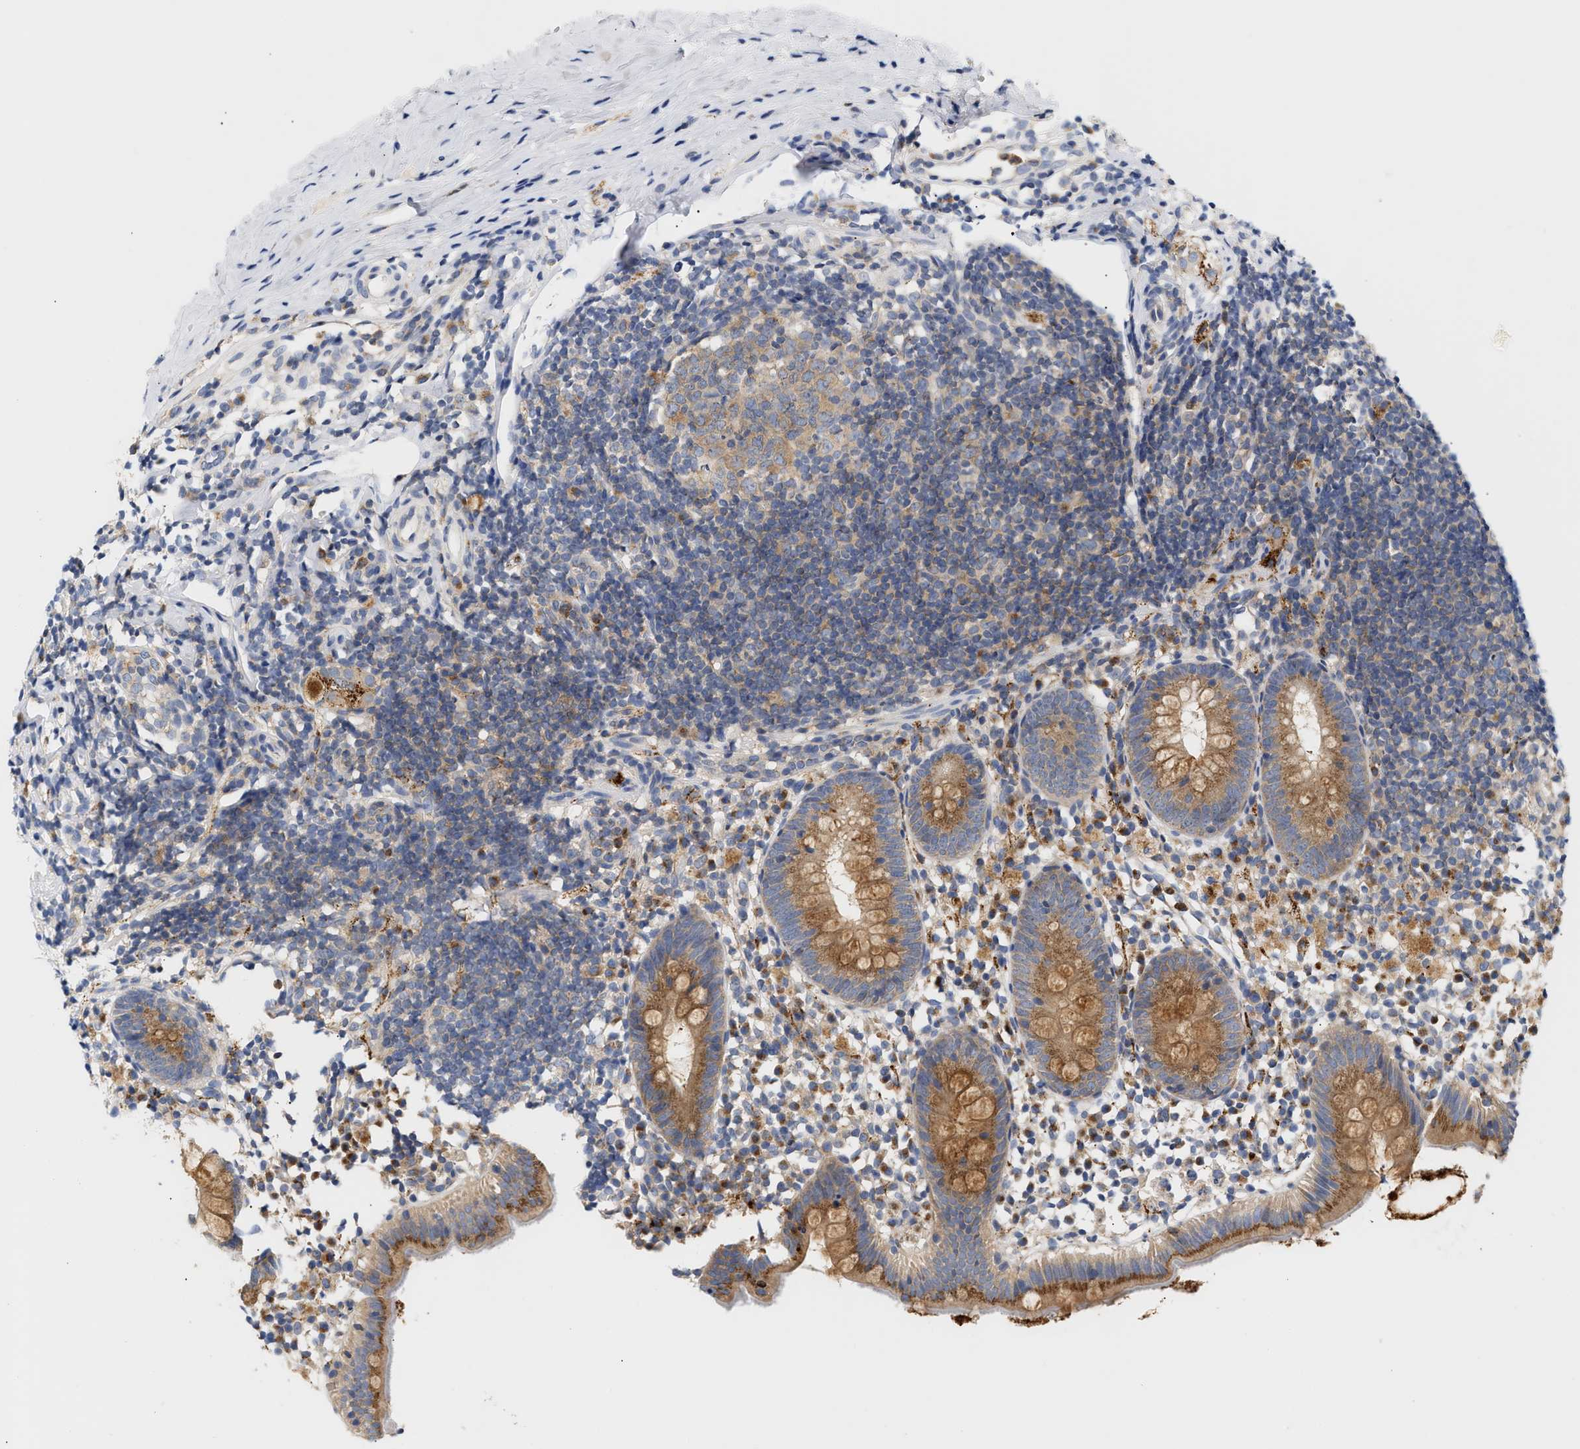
{"staining": {"intensity": "moderate", "quantity": ">75%", "location": "cytoplasmic/membranous"}, "tissue": "appendix", "cell_type": "Glandular cells", "image_type": "normal", "snomed": [{"axis": "morphology", "description": "Normal tissue, NOS"}, {"axis": "topography", "description": "Appendix"}], "caption": "DAB immunohistochemical staining of benign appendix displays moderate cytoplasmic/membranous protein staining in approximately >75% of glandular cells.", "gene": "TRIM50", "patient": {"sex": "female", "age": 20}}